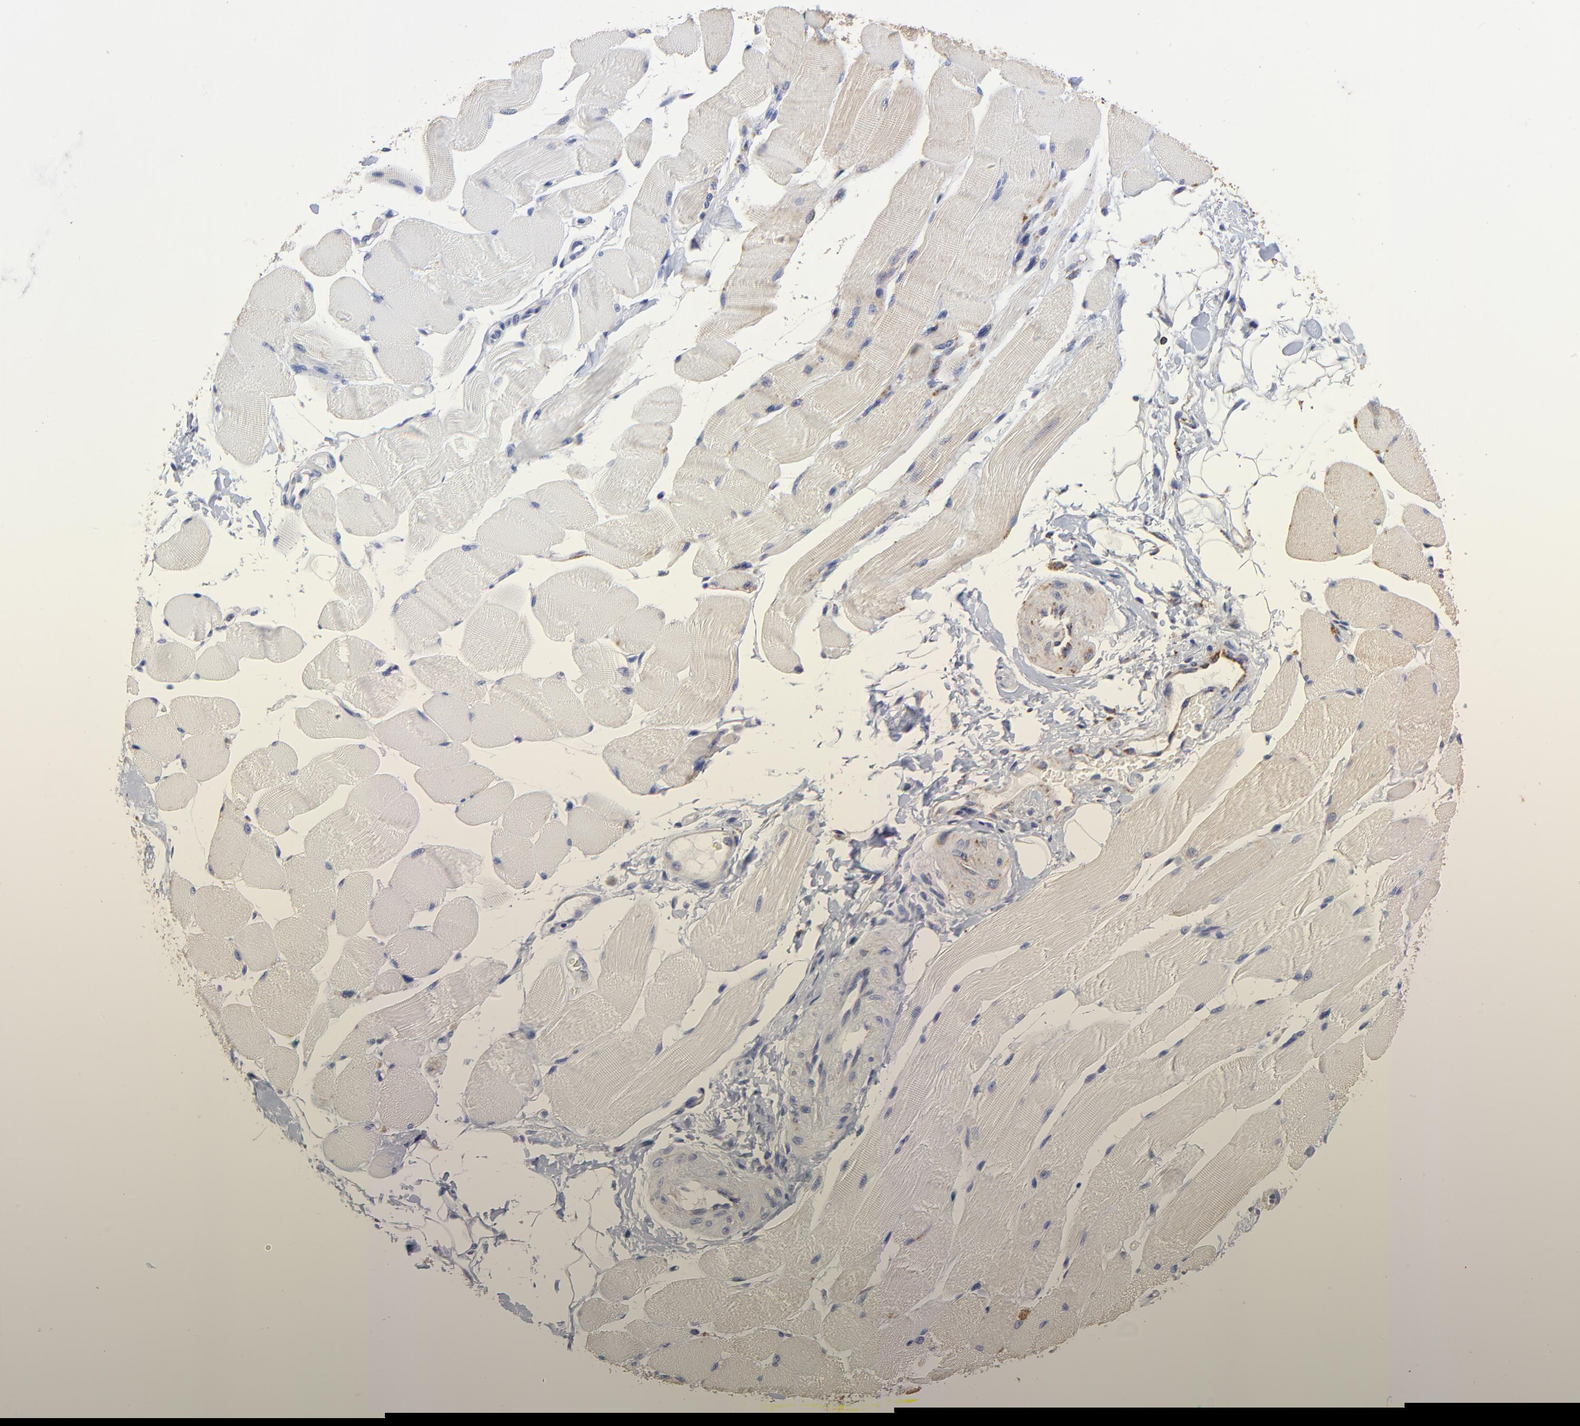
{"staining": {"intensity": "negative", "quantity": "none", "location": "none"}, "tissue": "skeletal muscle", "cell_type": "Myocytes", "image_type": "normal", "snomed": [{"axis": "morphology", "description": "Normal tissue, NOS"}, {"axis": "topography", "description": "Skeletal muscle"}, {"axis": "topography", "description": "Peripheral nerve tissue"}], "caption": "Protein analysis of normal skeletal muscle reveals no significant staining in myocytes.", "gene": "SSBP1", "patient": {"sex": "female", "age": 84}}